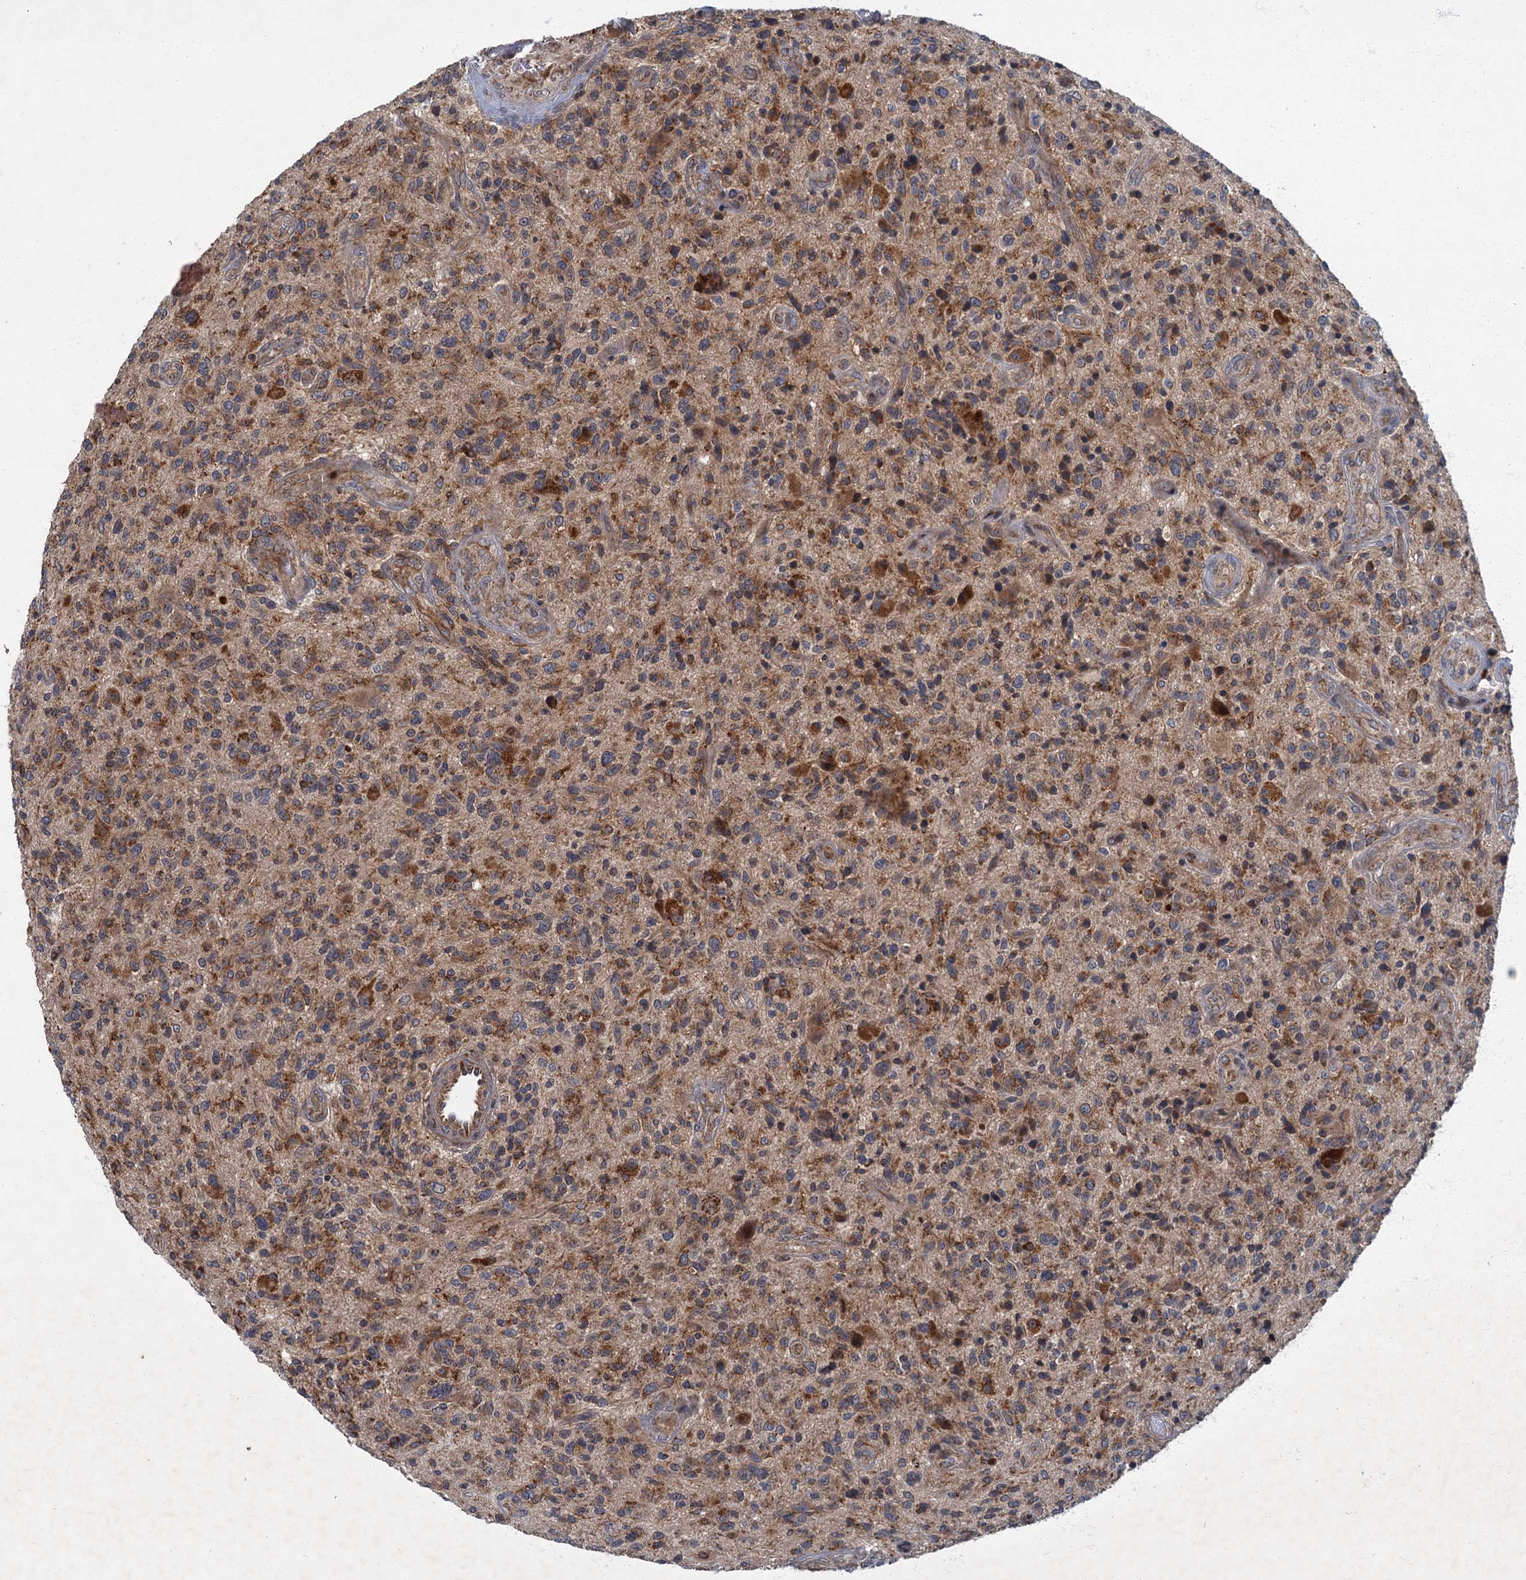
{"staining": {"intensity": "moderate", "quantity": ">75%", "location": "cytoplasmic/membranous"}, "tissue": "glioma", "cell_type": "Tumor cells", "image_type": "cancer", "snomed": [{"axis": "morphology", "description": "Glioma, malignant, High grade"}, {"axis": "topography", "description": "Brain"}], "caption": "A micrograph of human high-grade glioma (malignant) stained for a protein reveals moderate cytoplasmic/membranous brown staining in tumor cells. The protein is stained brown, and the nuclei are stained in blue (DAB (3,3'-diaminobenzidine) IHC with brightfield microscopy, high magnification).", "gene": "SLC11A2", "patient": {"sex": "male", "age": 47}}